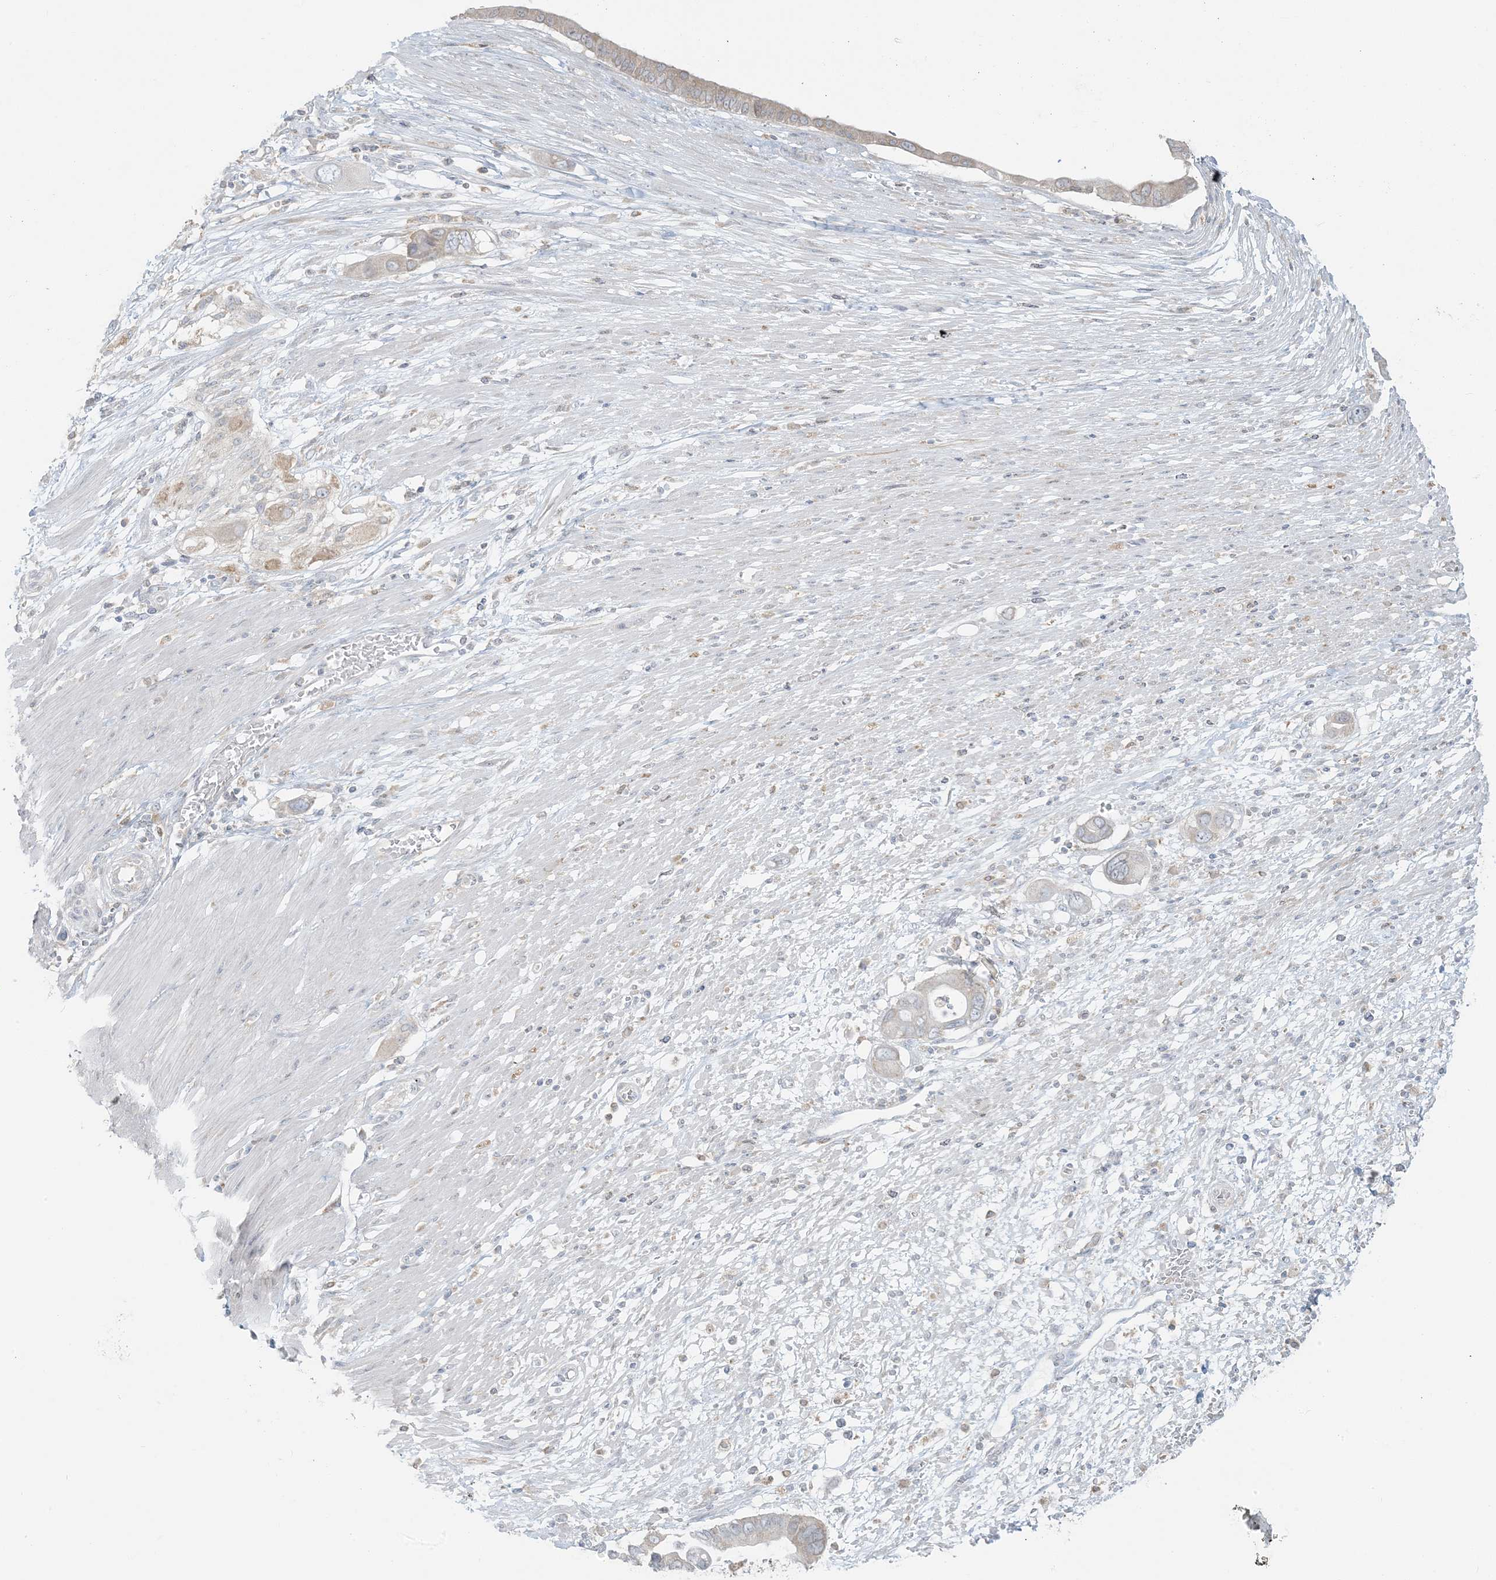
{"staining": {"intensity": "weak", "quantity": "<25%", "location": "cytoplasmic/membranous"}, "tissue": "pancreatic cancer", "cell_type": "Tumor cells", "image_type": "cancer", "snomed": [{"axis": "morphology", "description": "Adenocarcinoma, NOS"}, {"axis": "topography", "description": "Pancreas"}], "caption": "Tumor cells are negative for protein expression in human pancreatic cancer (adenocarcinoma).", "gene": "EEFSEC", "patient": {"sex": "male", "age": 68}}